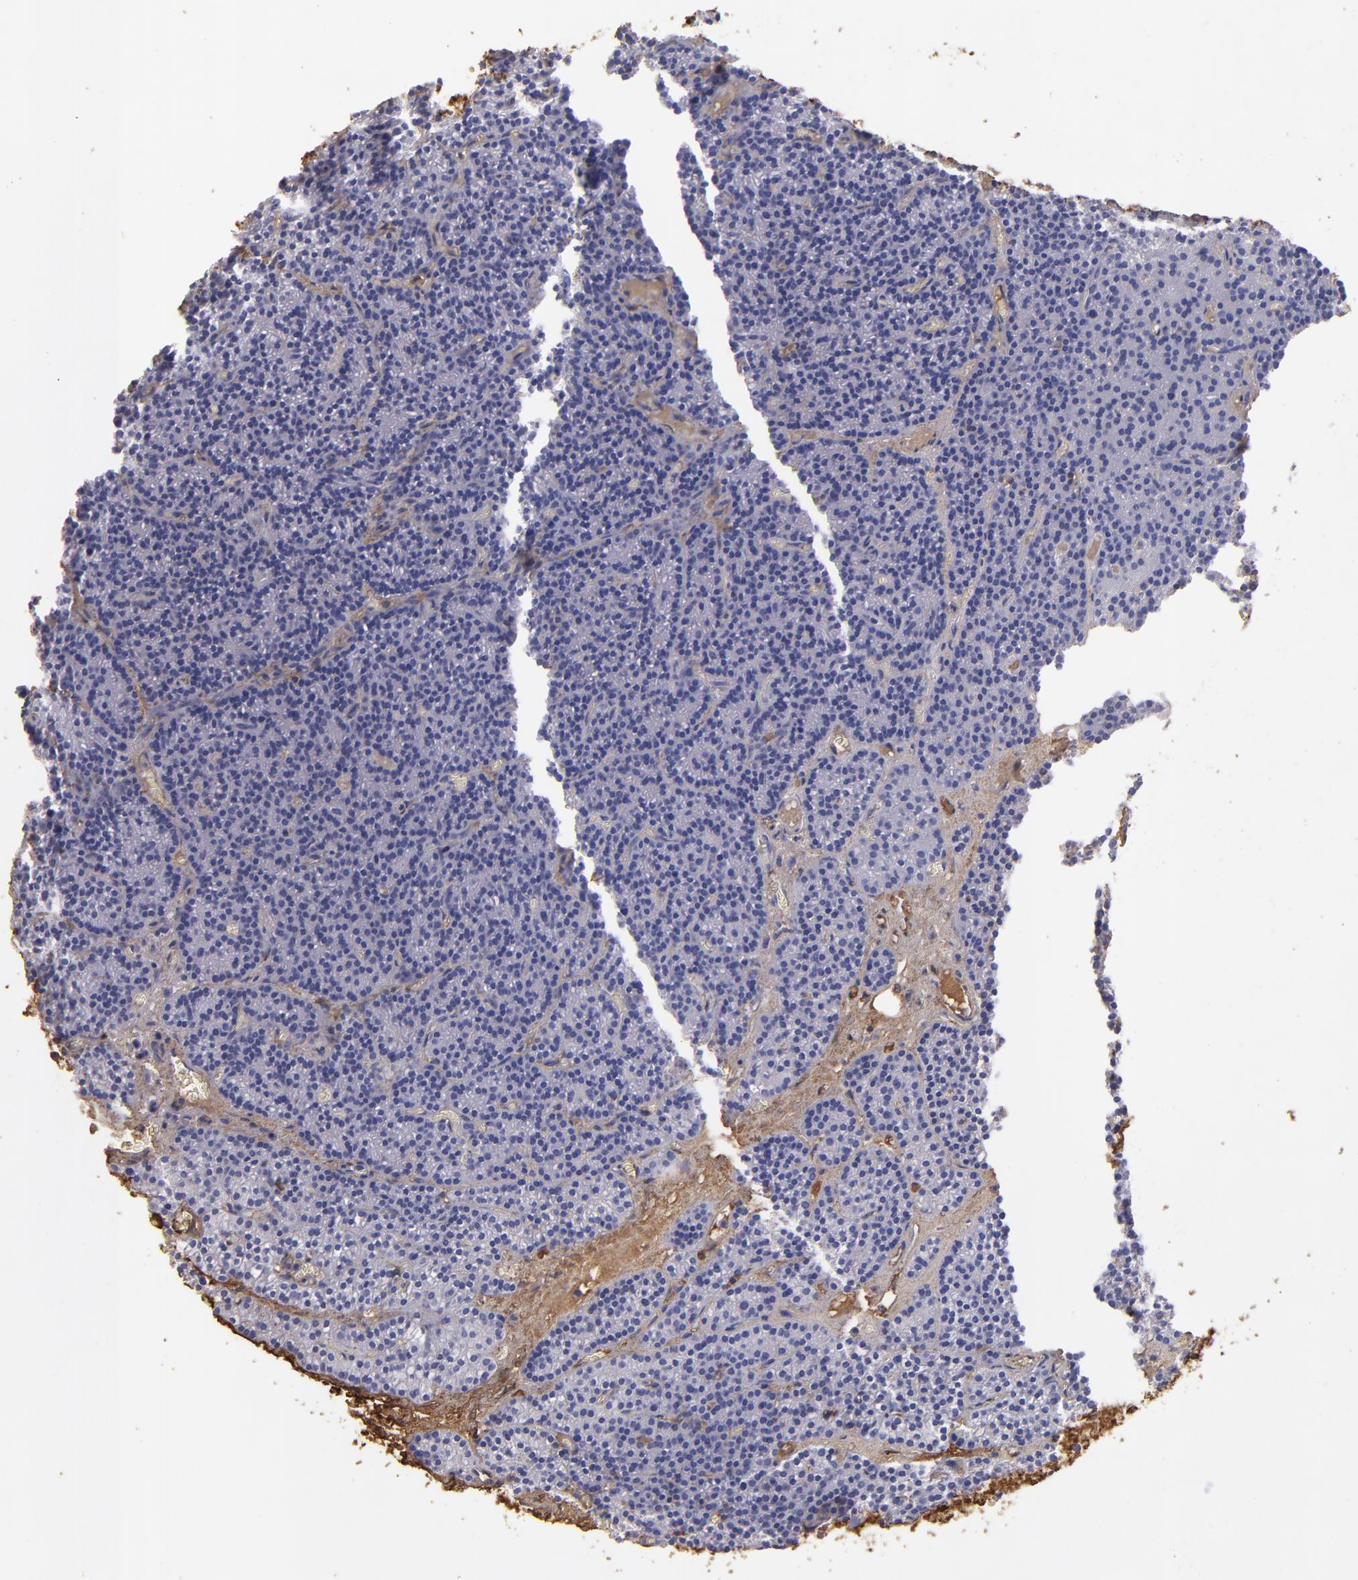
{"staining": {"intensity": "moderate", "quantity": "<25%", "location": "cytoplasmic/membranous"}, "tissue": "parathyroid gland", "cell_type": "Glandular cells", "image_type": "normal", "snomed": [{"axis": "morphology", "description": "Normal tissue, NOS"}, {"axis": "topography", "description": "Parathyroid gland"}], "caption": "Protein expression analysis of normal human parathyroid gland reveals moderate cytoplasmic/membranous expression in about <25% of glandular cells. (DAB IHC with brightfield microscopy, high magnification).", "gene": "FGB", "patient": {"sex": "male", "age": 57}}